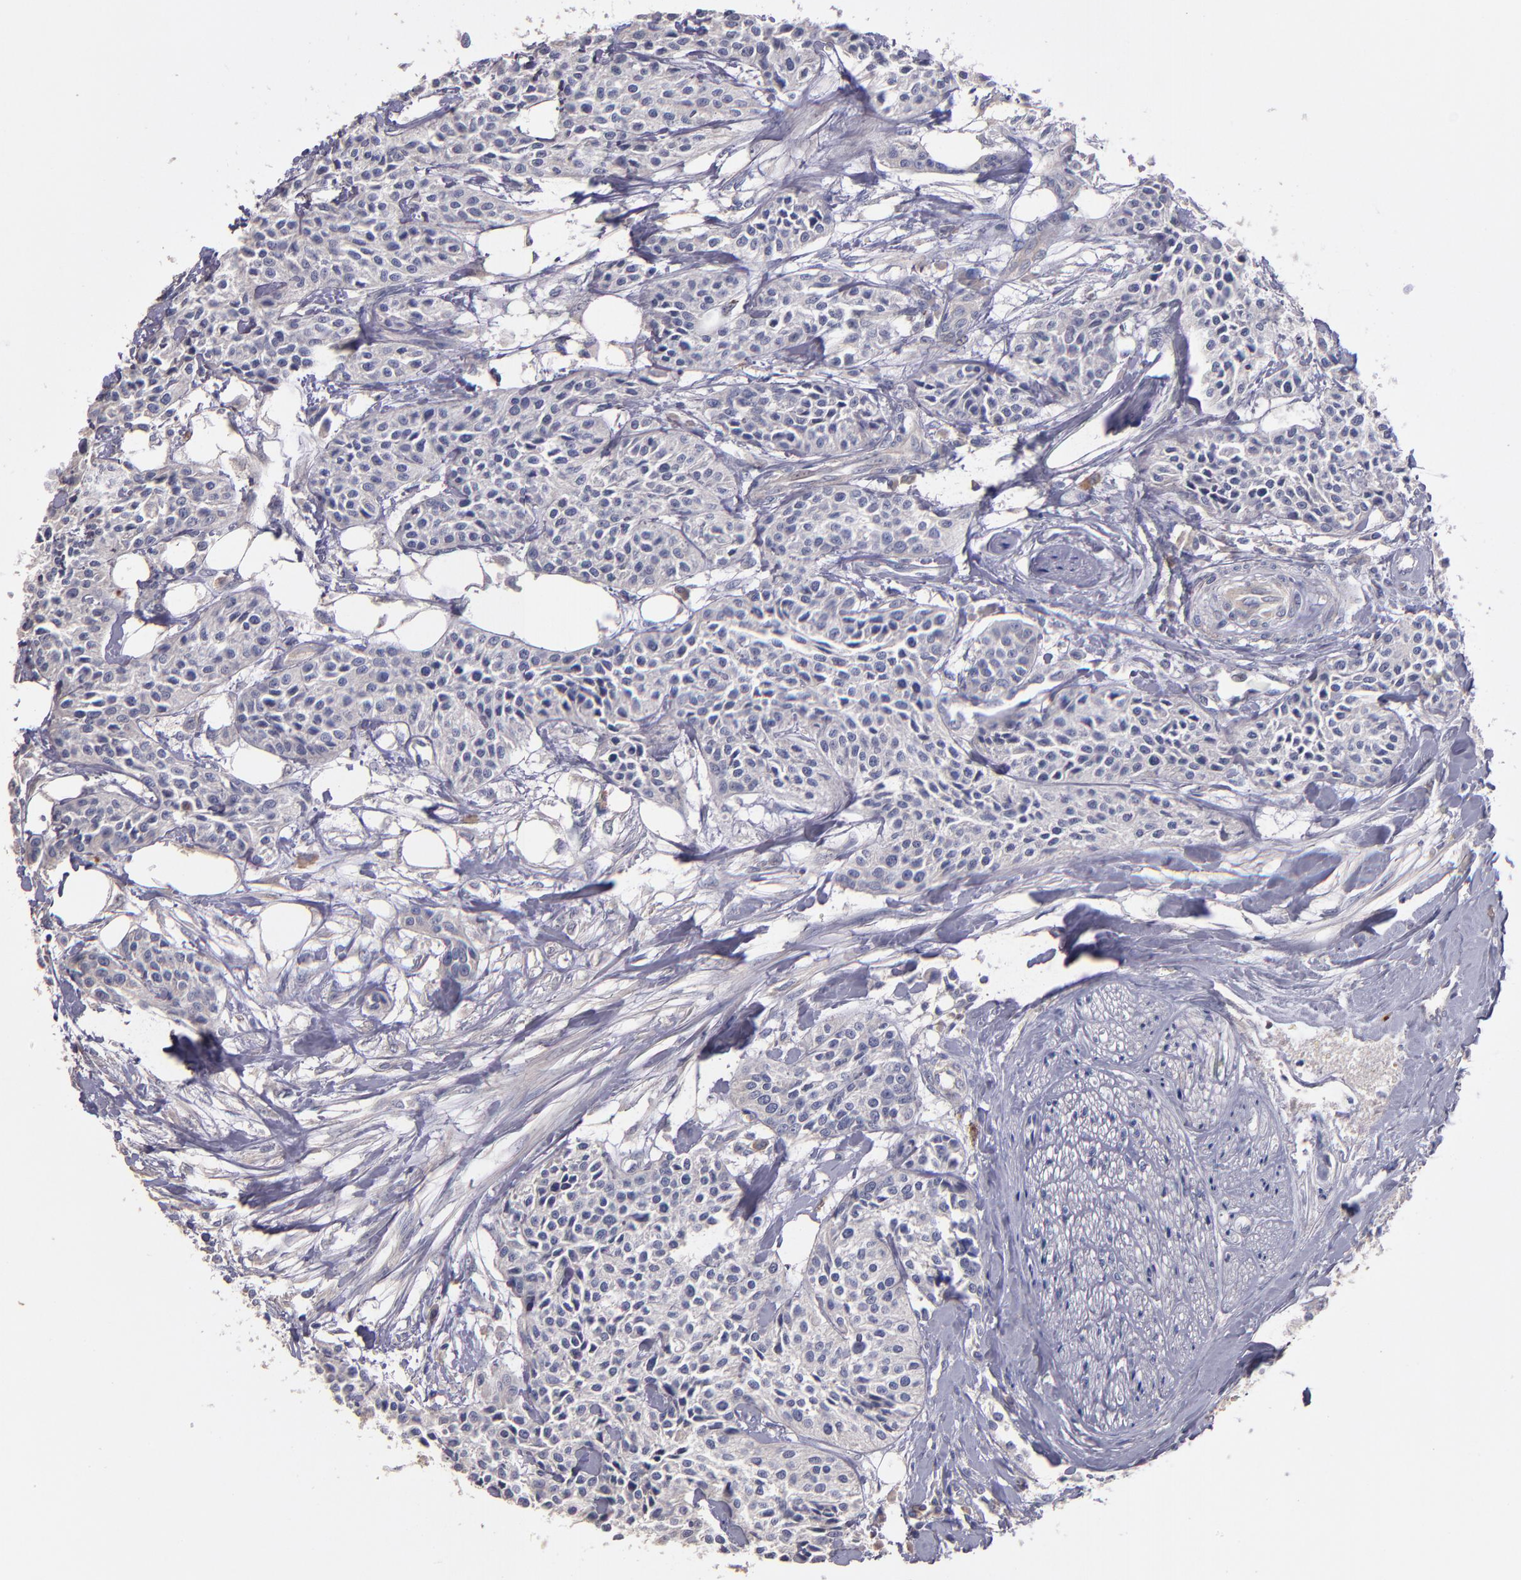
{"staining": {"intensity": "negative", "quantity": "none", "location": "none"}, "tissue": "urothelial cancer", "cell_type": "Tumor cells", "image_type": "cancer", "snomed": [{"axis": "morphology", "description": "Urothelial carcinoma, High grade"}, {"axis": "topography", "description": "Urinary bladder"}], "caption": "The photomicrograph reveals no staining of tumor cells in urothelial cancer. (Brightfield microscopy of DAB (3,3'-diaminobenzidine) immunohistochemistry (IHC) at high magnification).", "gene": "MAGEE1", "patient": {"sex": "male", "age": 56}}